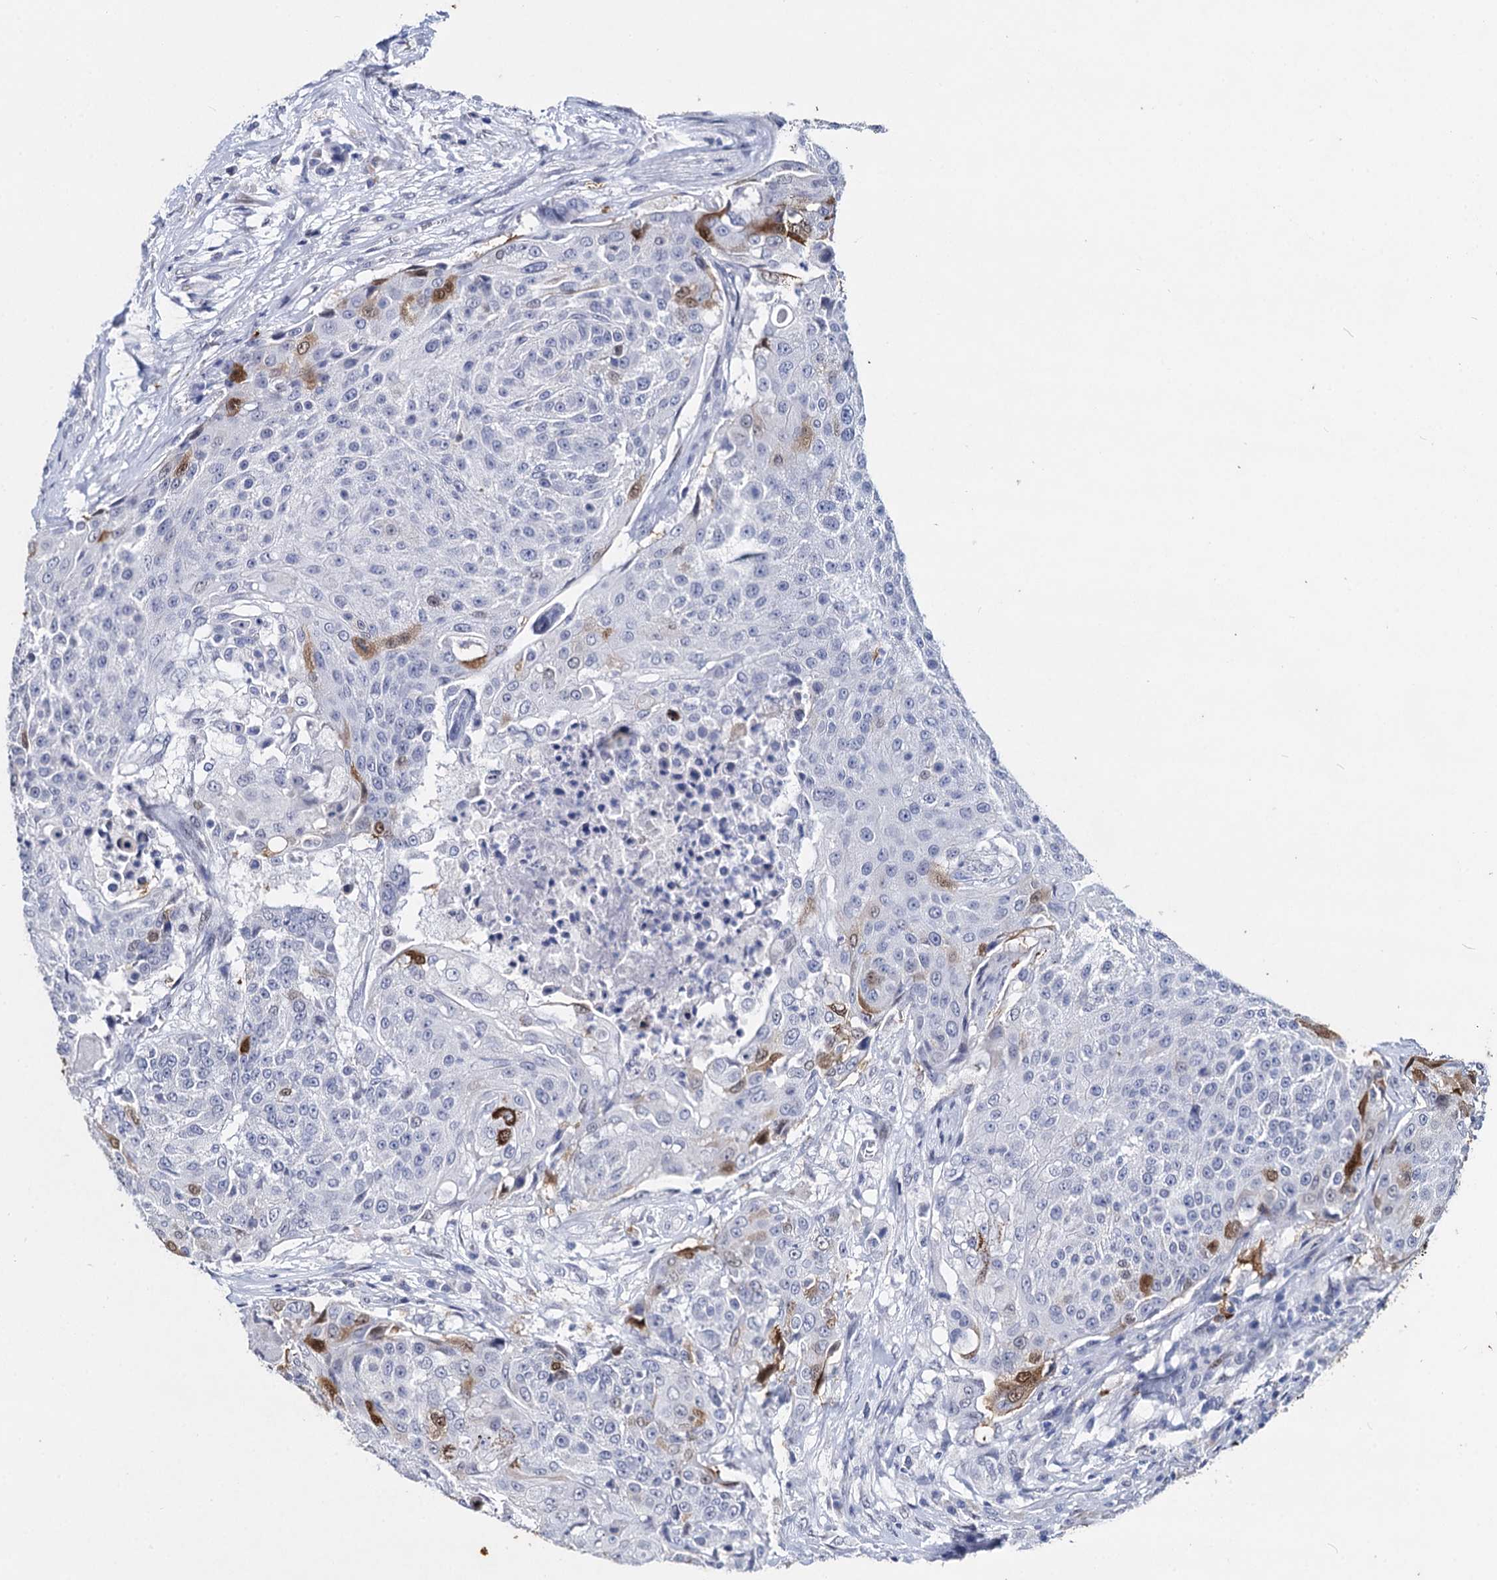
{"staining": {"intensity": "moderate", "quantity": "<25%", "location": "cytoplasmic/membranous,nuclear"}, "tissue": "urothelial cancer", "cell_type": "Tumor cells", "image_type": "cancer", "snomed": [{"axis": "morphology", "description": "Urothelial carcinoma, High grade"}, {"axis": "topography", "description": "Urinary bladder"}], "caption": "Brown immunohistochemical staining in human urothelial cancer displays moderate cytoplasmic/membranous and nuclear staining in about <25% of tumor cells.", "gene": "MAGEA4", "patient": {"sex": "female", "age": 63}}